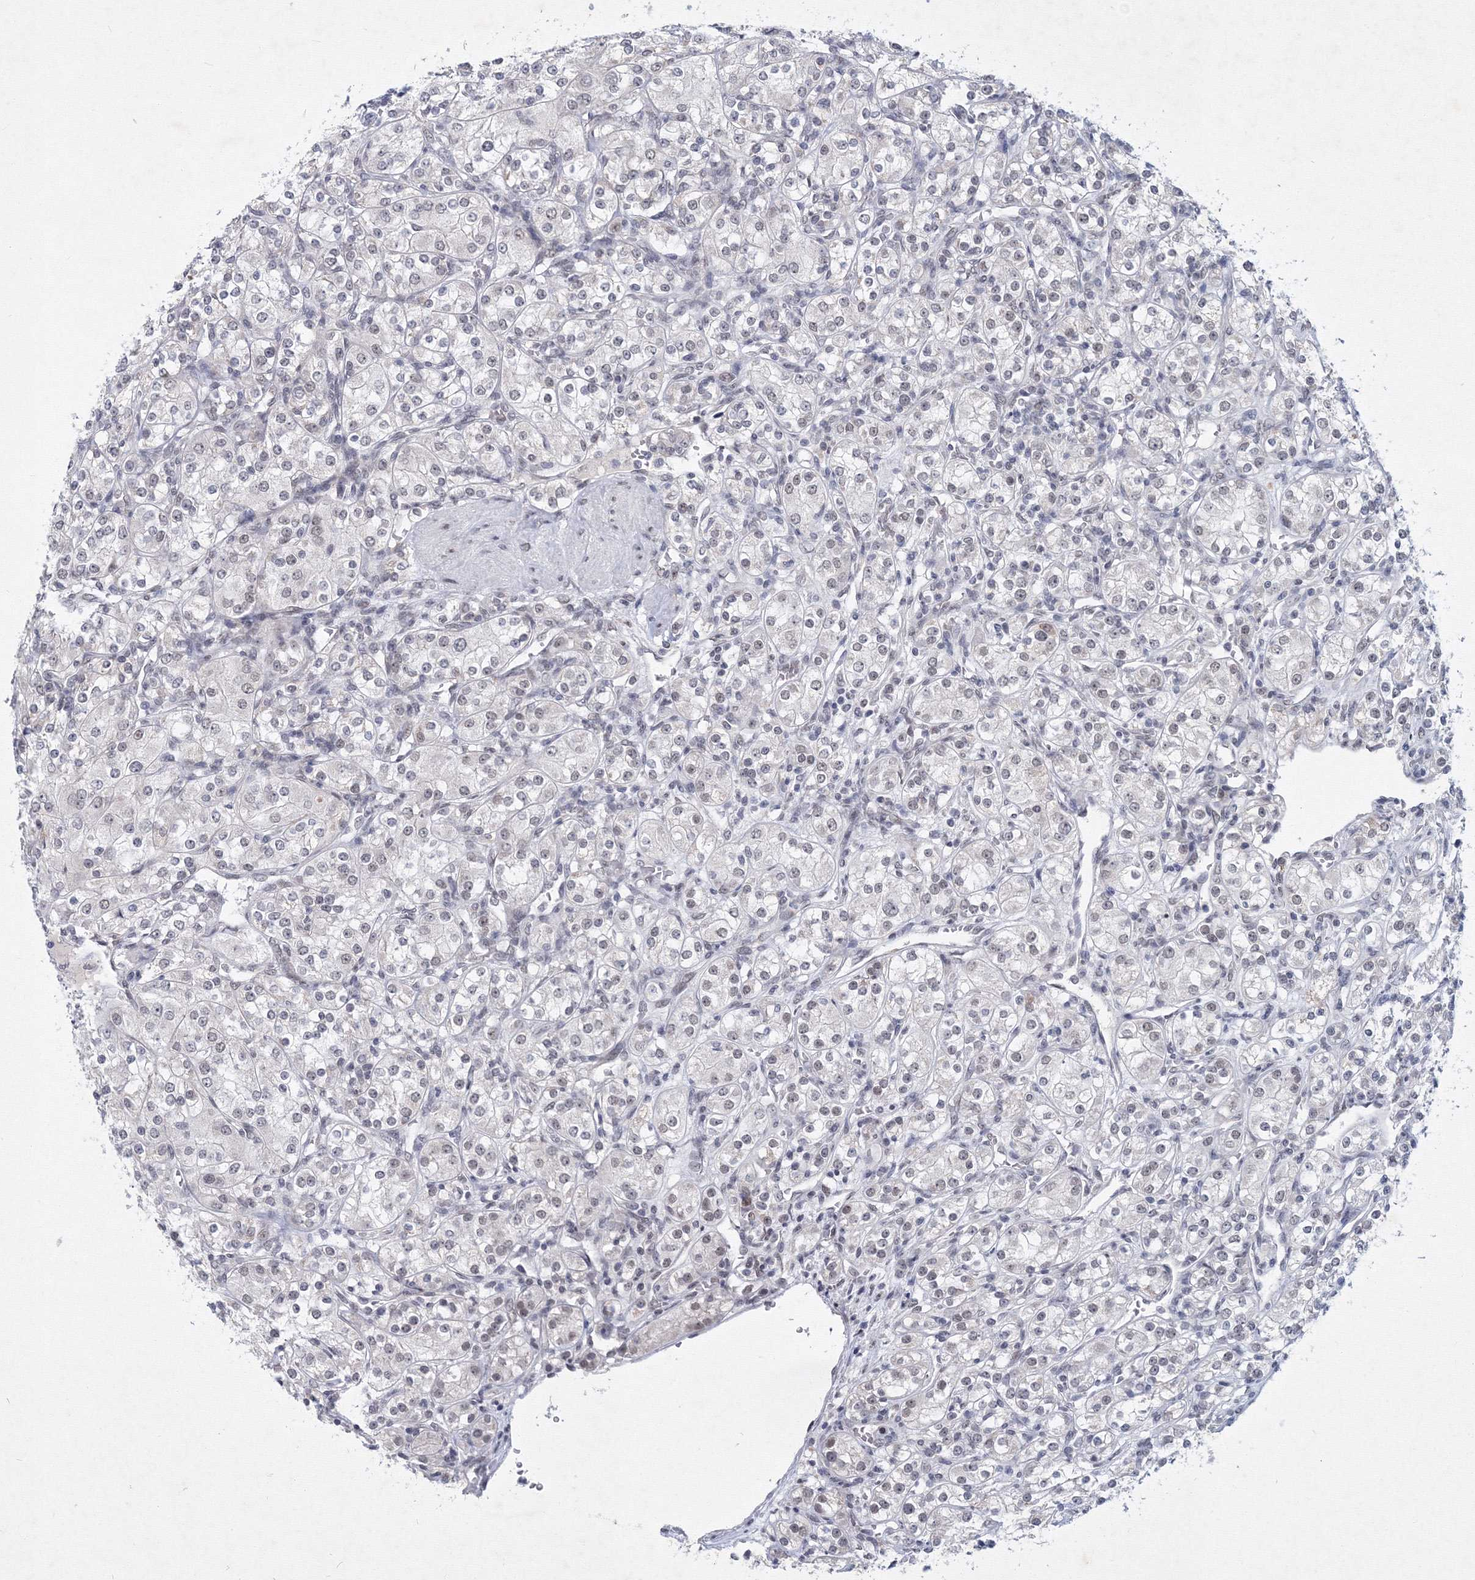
{"staining": {"intensity": "negative", "quantity": "none", "location": "none"}, "tissue": "renal cancer", "cell_type": "Tumor cells", "image_type": "cancer", "snomed": [{"axis": "morphology", "description": "Adenocarcinoma, NOS"}, {"axis": "topography", "description": "Kidney"}], "caption": "Tumor cells show no significant positivity in renal adenocarcinoma. (Brightfield microscopy of DAB immunohistochemistry at high magnification).", "gene": "SF3B6", "patient": {"sex": "male", "age": 77}}